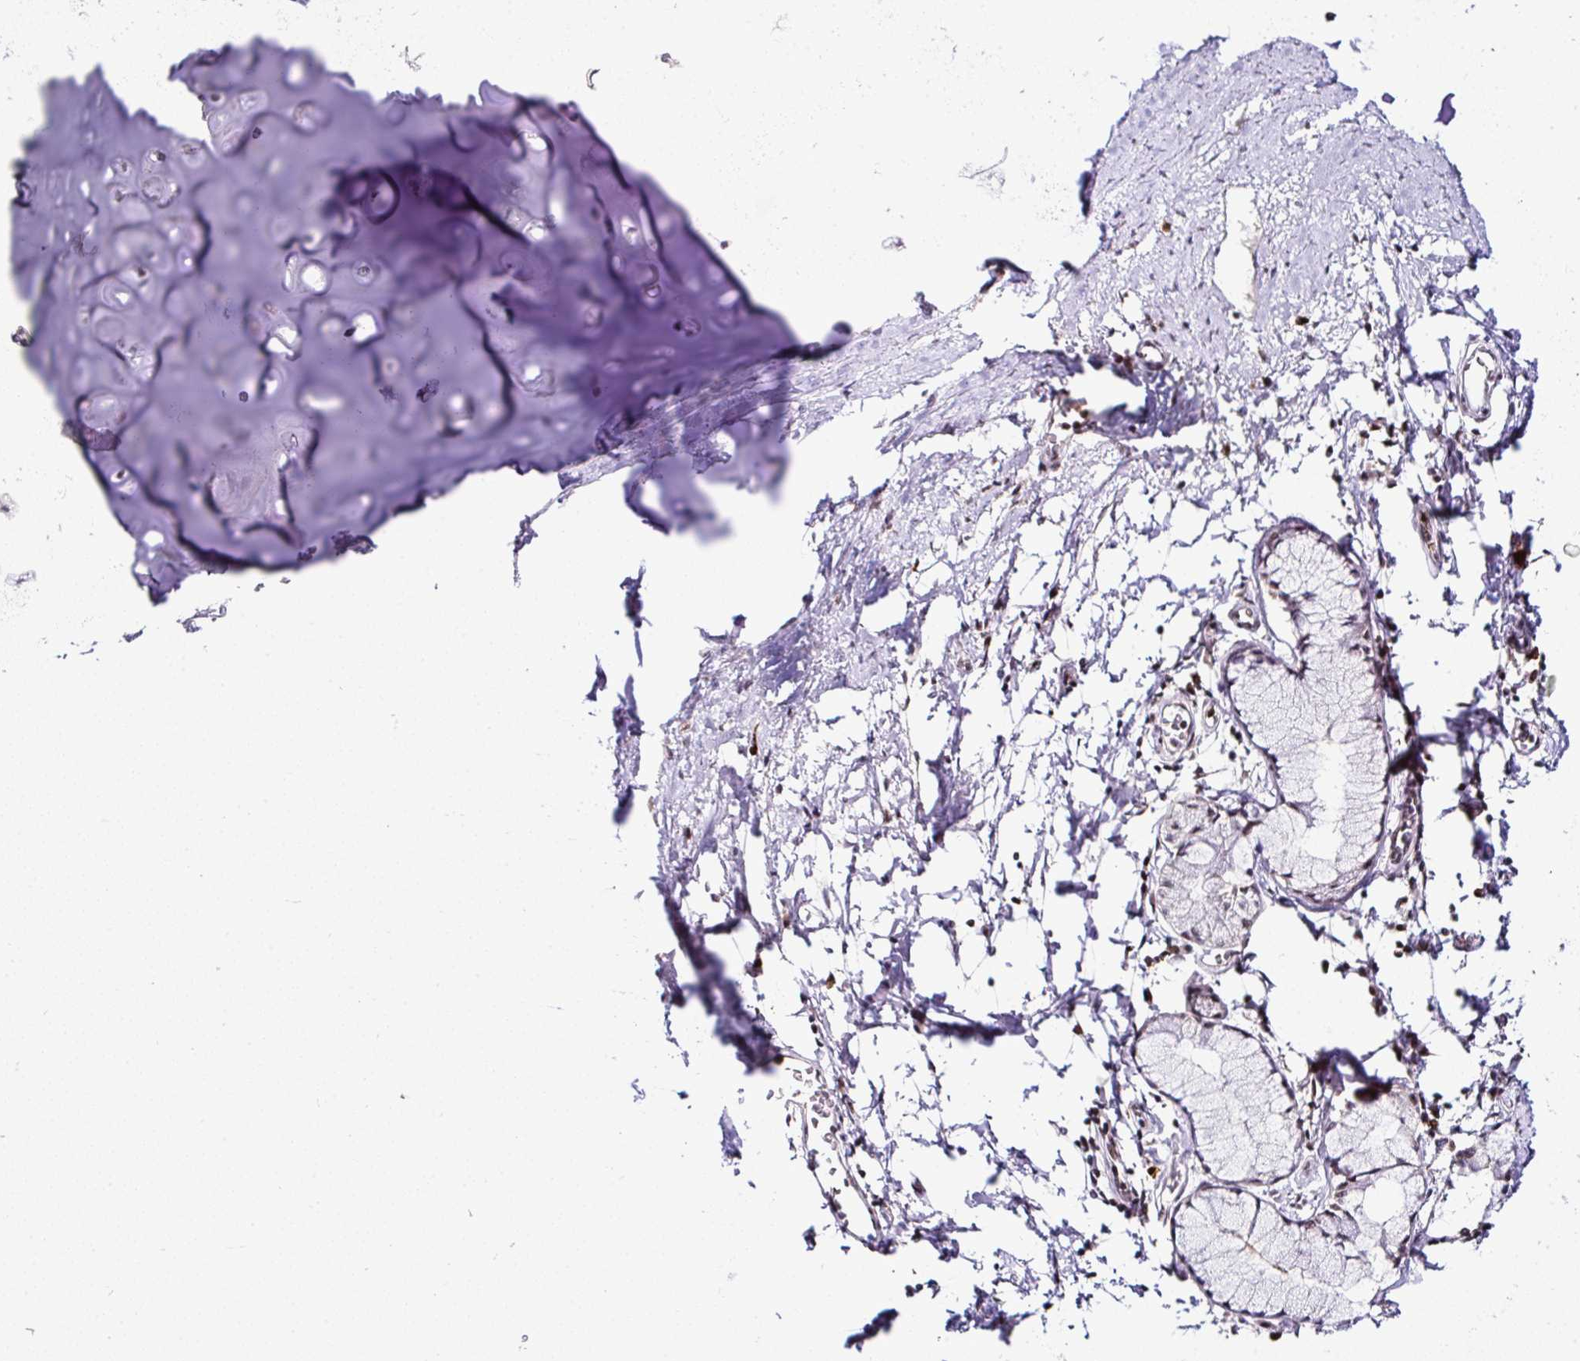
{"staining": {"intensity": "negative", "quantity": "none", "location": "none"}, "tissue": "adipose tissue", "cell_type": "Adipocytes", "image_type": "normal", "snomed": [{"axis": "morphology", "description": "Normal tissue, NOS"}, {"axis": "morphology", "description": "Degeneration, NOS"}, {"axis": "topography", "description": "Cartilage tissue"}, {"axis": "topography", "description": "Lung"}], "caption": "DAB immunohistochemical staining of normal adipose tissue demonstrates no significant expression in adipocytes. (Stains: DAB IHC with hematoxylin counter stain, Microscopy: brightfield microscopy at high magnification).", "gene": "PTPN2", "patient": {"sex": "female", "age": 61}}